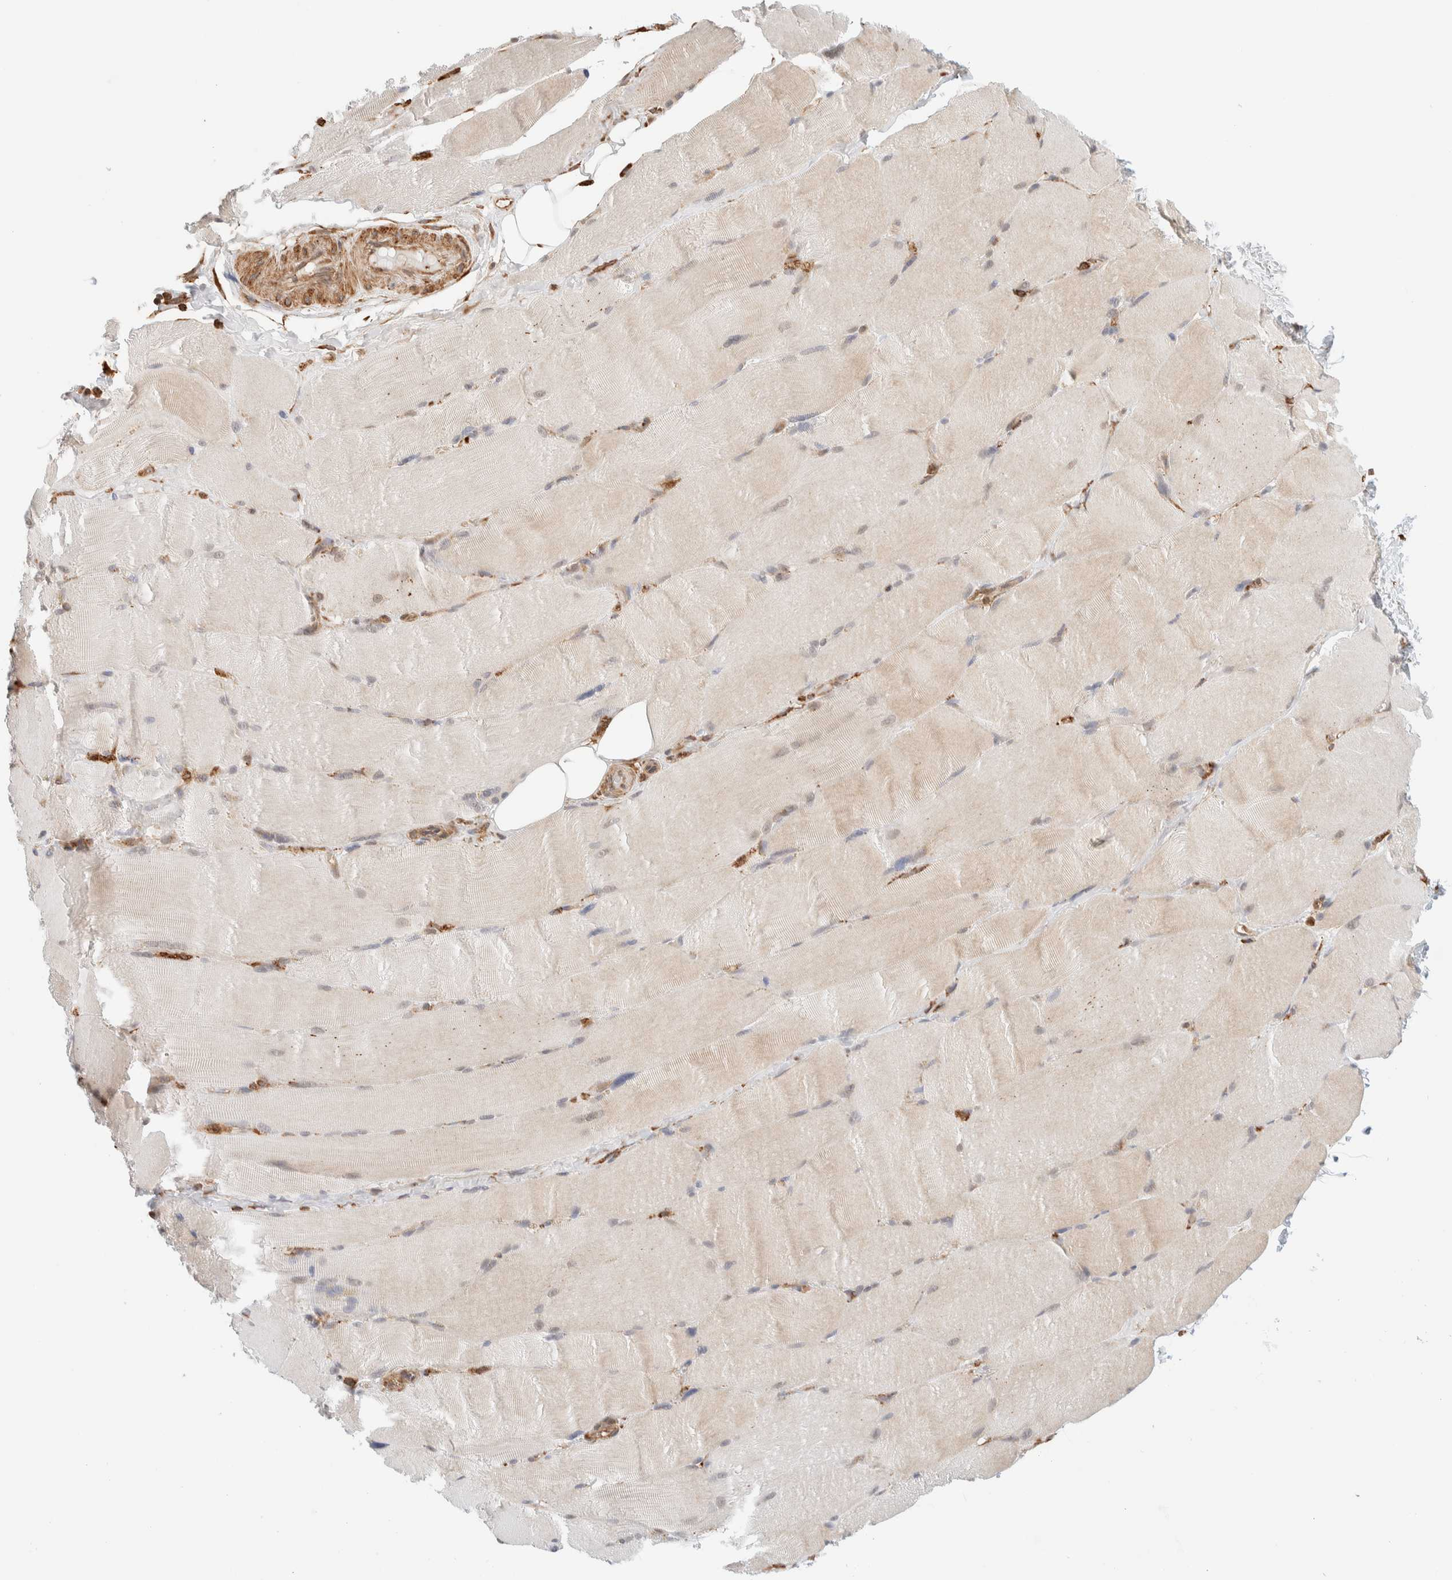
{"staining": {"intensity": "weak", "quantity": "<25%", "location": "cytoplasmic/membranous"}, "tissue": "skeletal muscle", "cell_type": "Myocytes", "image_type": "normal", "snomed": [{"axis": "morphology", "description": "Normal tissue, NOS"}, {"axis": "topography", "description": "Skin"}, {"axis": "topography", "description": "Skeletal muscle"}], "caption": "The photomicrograph shows no significant positivity in myocytes of skeletal muscle. (DAB immunohistochemistry (IHC), high magnification).", "gene": "INTS1", "patient": {"sex": "male", "age": 83}}